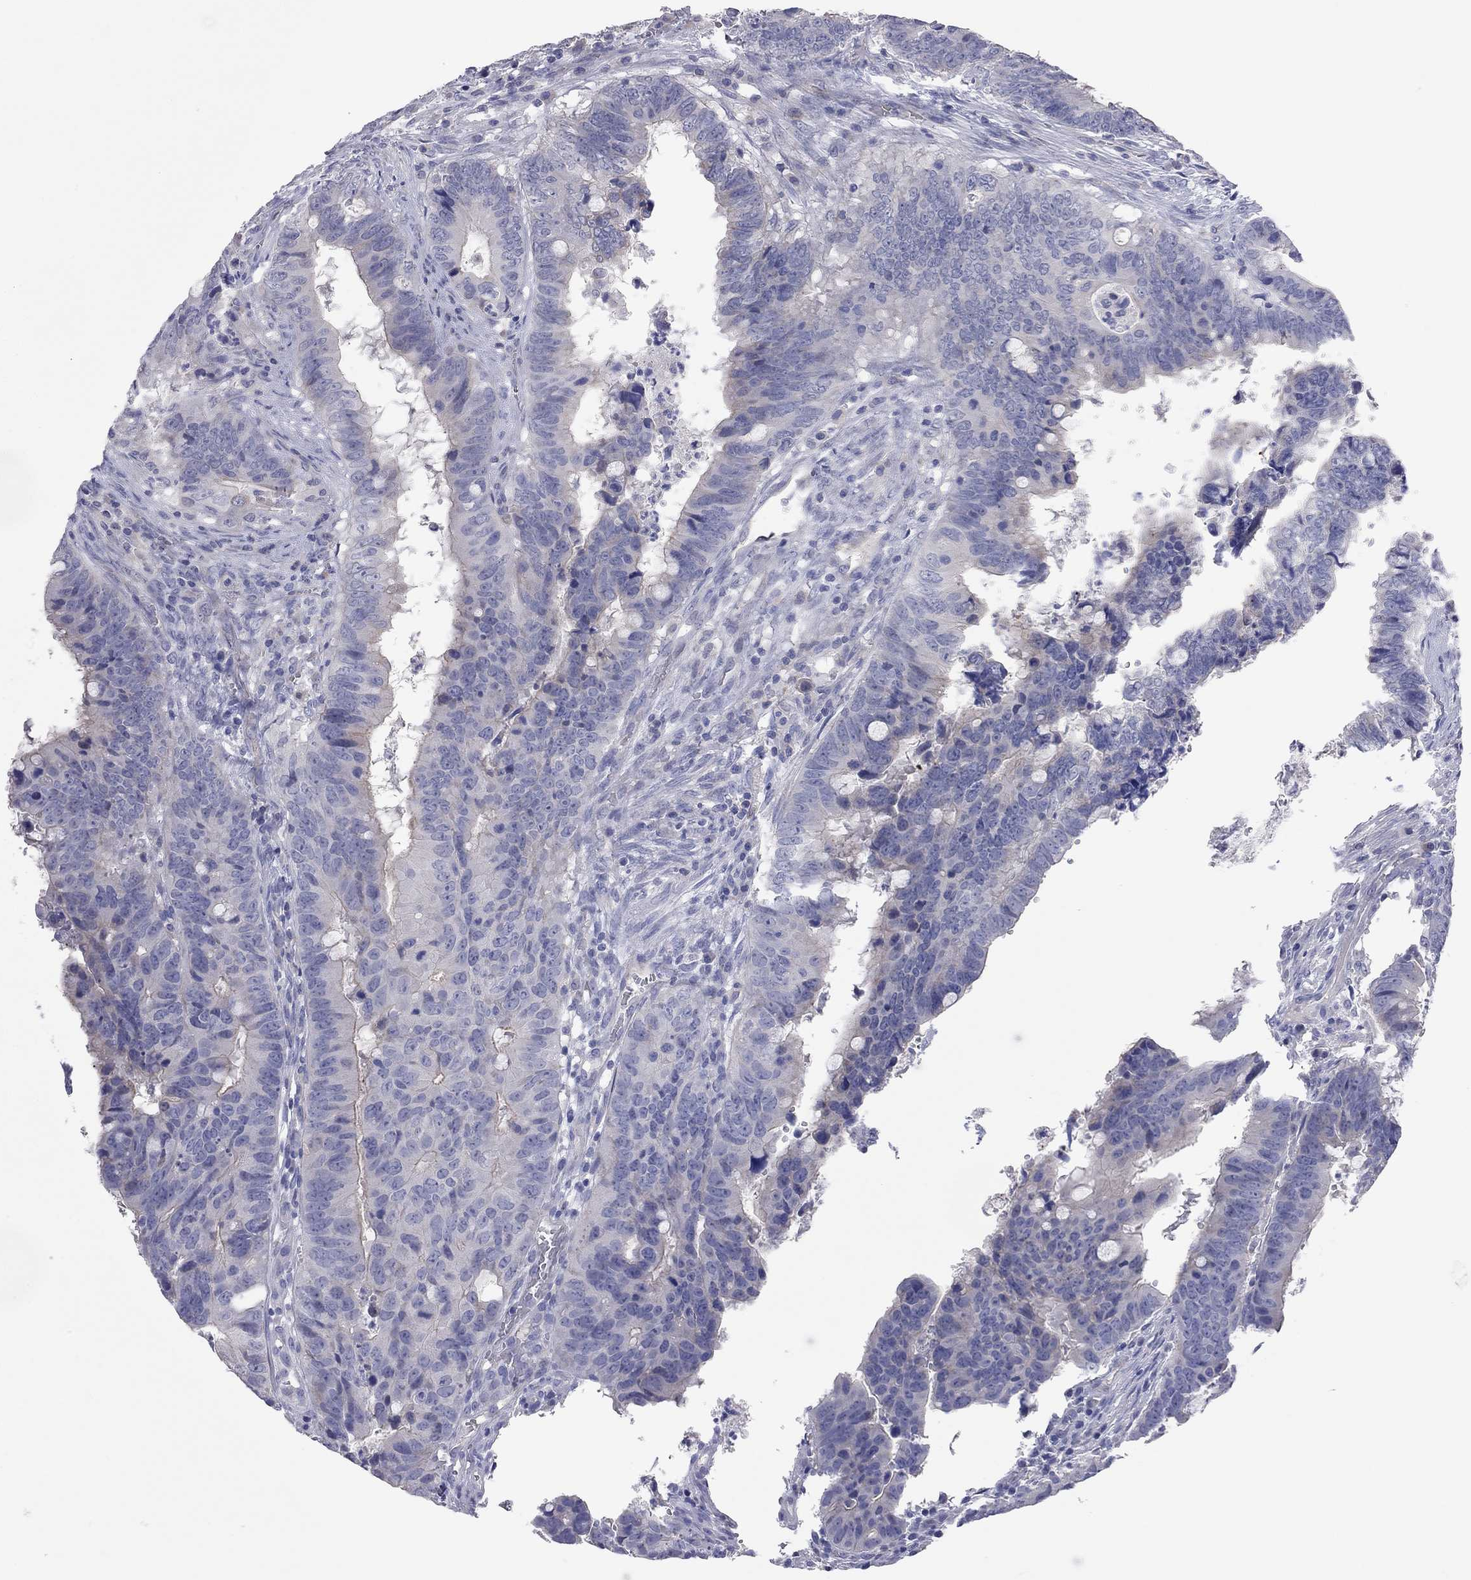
{"staining": {"intensity": "negative", "quantity": "none", "location": "none"}, "tissue": "colorectal cancer", "cell_type": "Tumor cells", "image_type": "cancer", "snomed": [{"axis": "morphology", "description": "Adenocarcinoma, NOS"}, {"axis": "topography", "description": "Colon"}], "caption": "Tumor cells are negative for brown protein staining in adenocarcinoma (colorectal).", "gene": "KCNB1", "patient": {"sex": "female", "age": 82}}